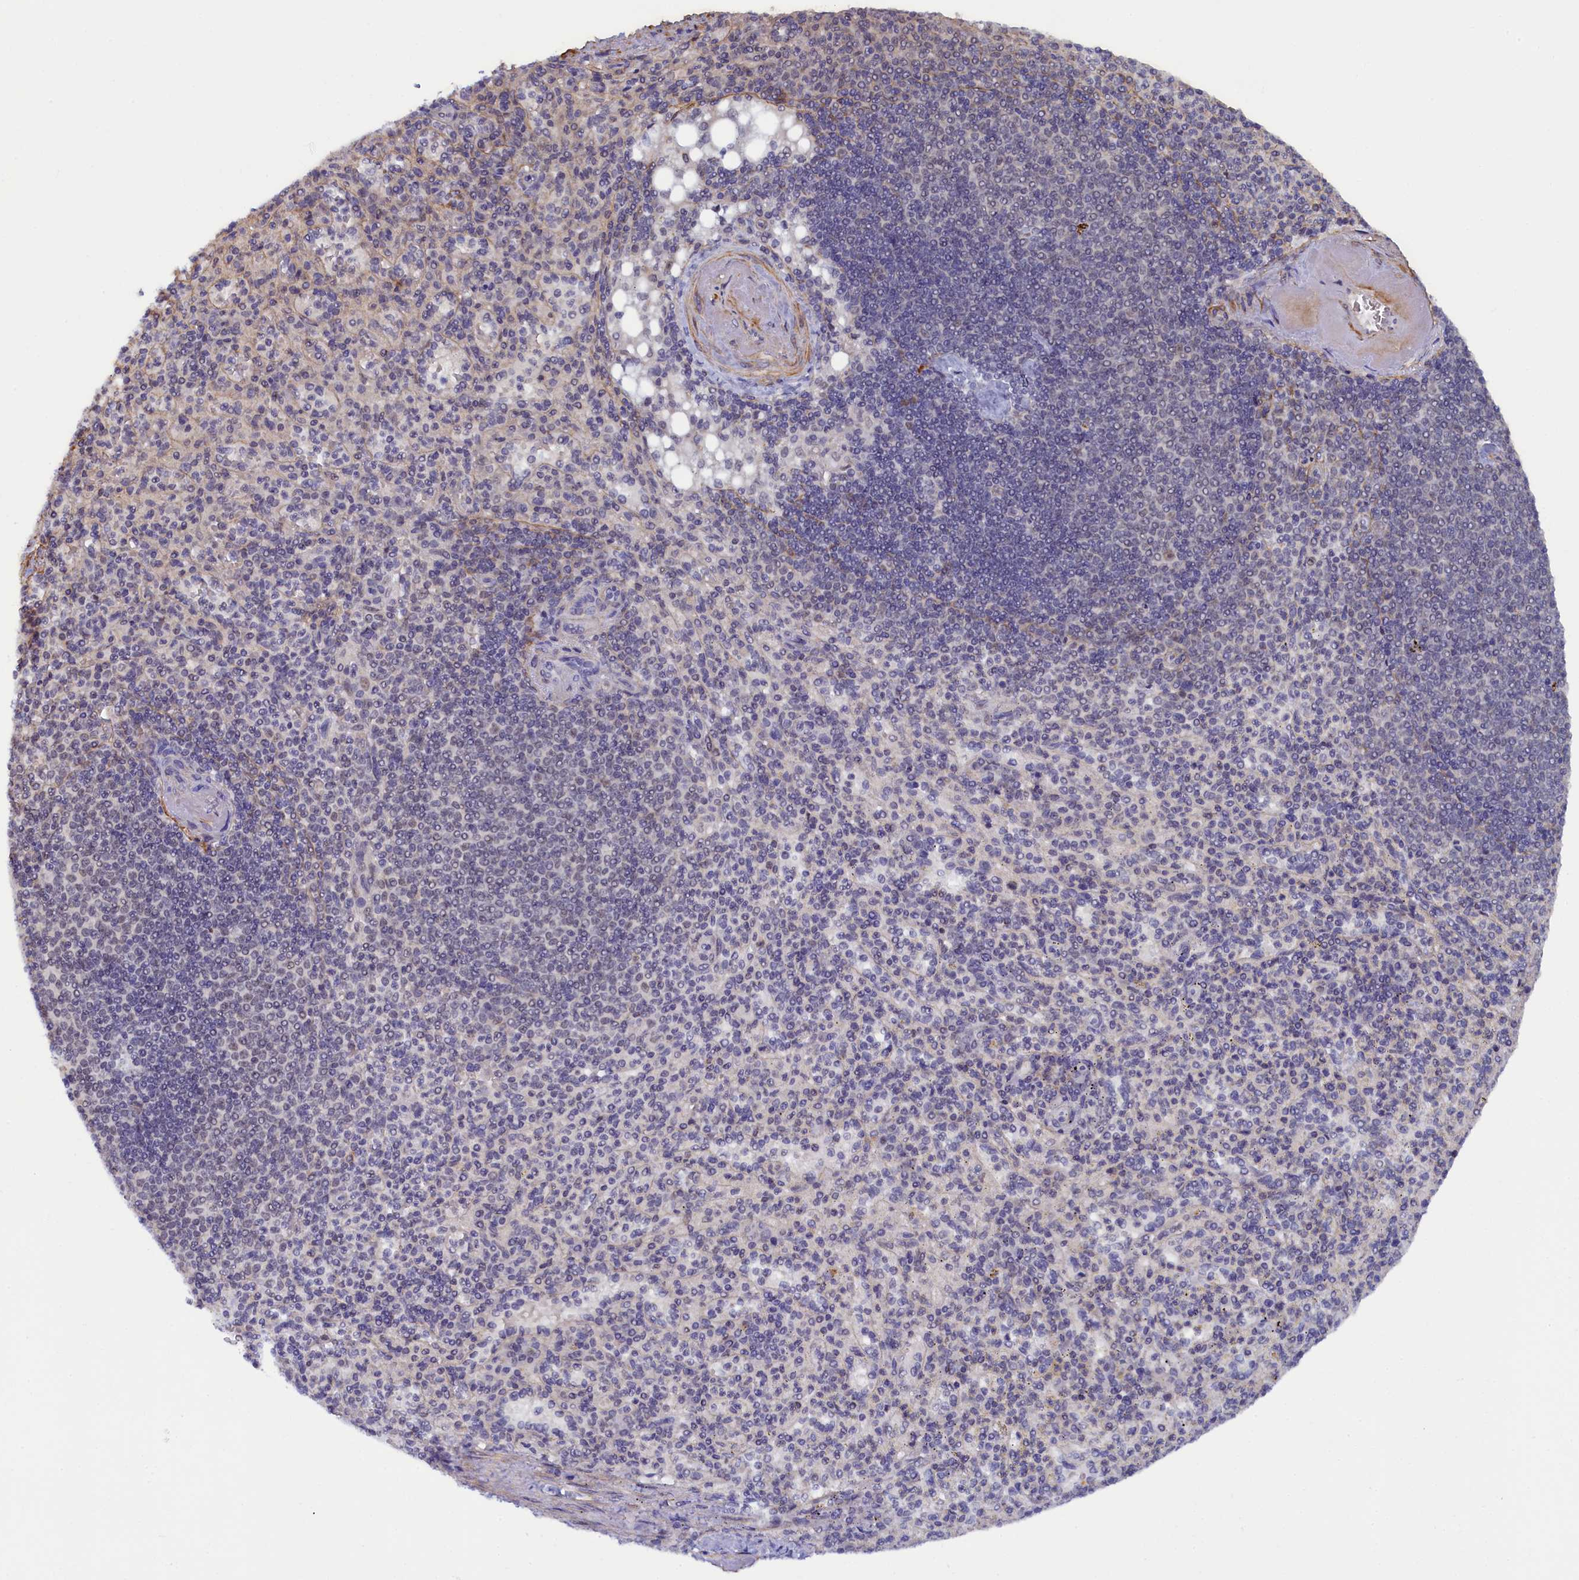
{"staining": {"intensity": "weak", "quantity": "25%-75%", "location": "nuclear"}, "tissue": "spleen", "cell_type": "Cells in red pulp", "image_type": "normal", "snomed": [{"axis": "morphology", "description": "Normal tissue, NOS"}, {"axis": "topography", "description": "Spleen"}], "caption": "This photomicrograph shows immunohistochemistry (IHC) staining of unremarkable spleen, with low weak nuclear staining in about 25%-75% of cells in red pulp.", "gene": "INTS14", "patient": {"sex": "female", "age": 74}}